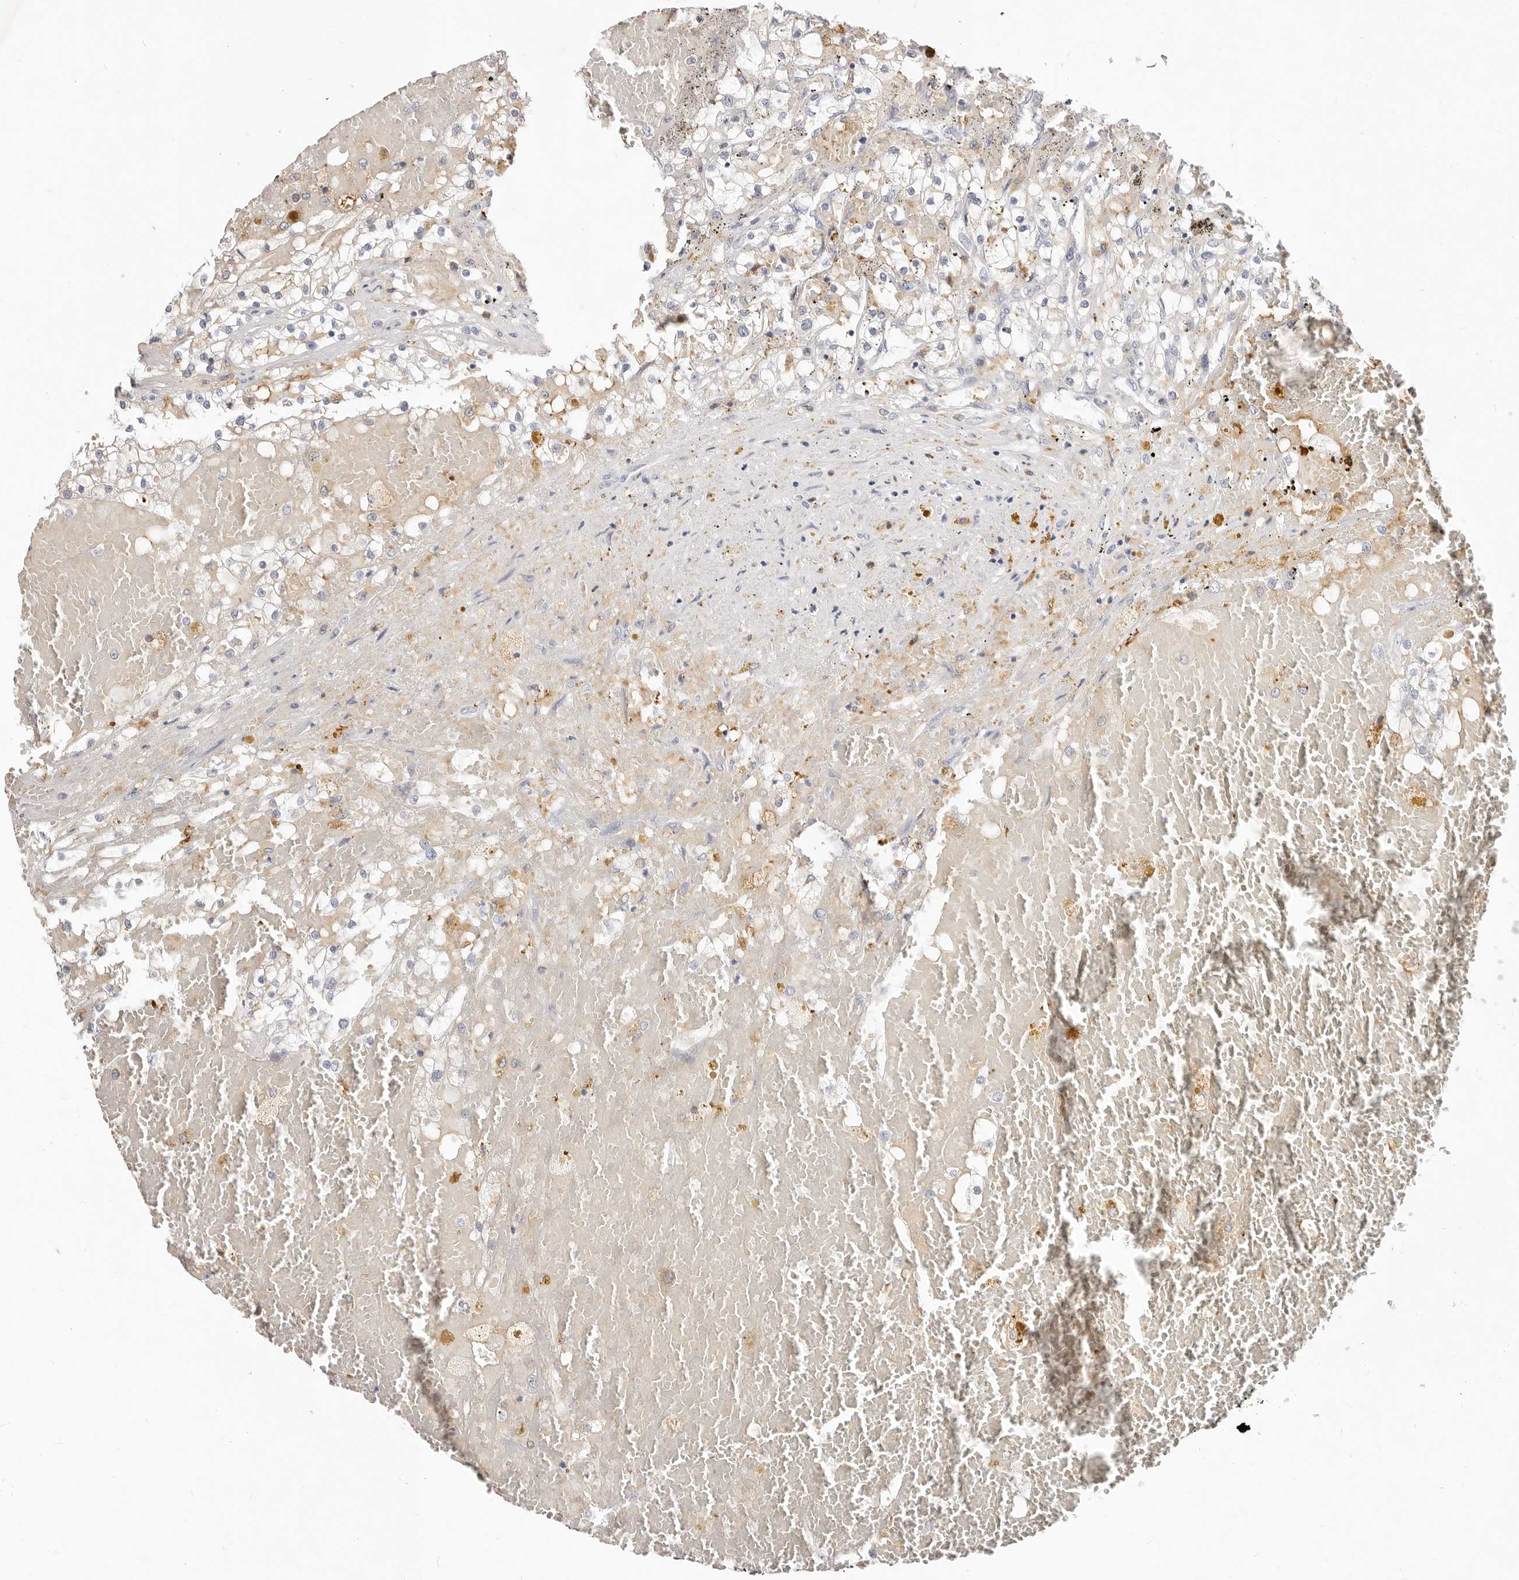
{"staining": {"intensity": "weak", "quantity": "<25%", "location": "cytoplasmic/membranous"}, "tissue": "renal cancer", "cell_type": "Tumor cells", "image_type": "cancer", "snomed": [{"axis": "morphology", "description": "Normal tissue, NOS"}, {"axis": "morphology", "description": "Adenocarcinoma, NOS"}, {"axis": "topography", "description": "Kidney"}], "caption": "Immunohistochemistry image of neoplastic tissue: human renal cancer (adenocarcinoma) stained with DAB exhibits no significant protein positivity in tumor cells.", "gene": "TMEM63B", "patient": {"sex": "male", "age": 68}}